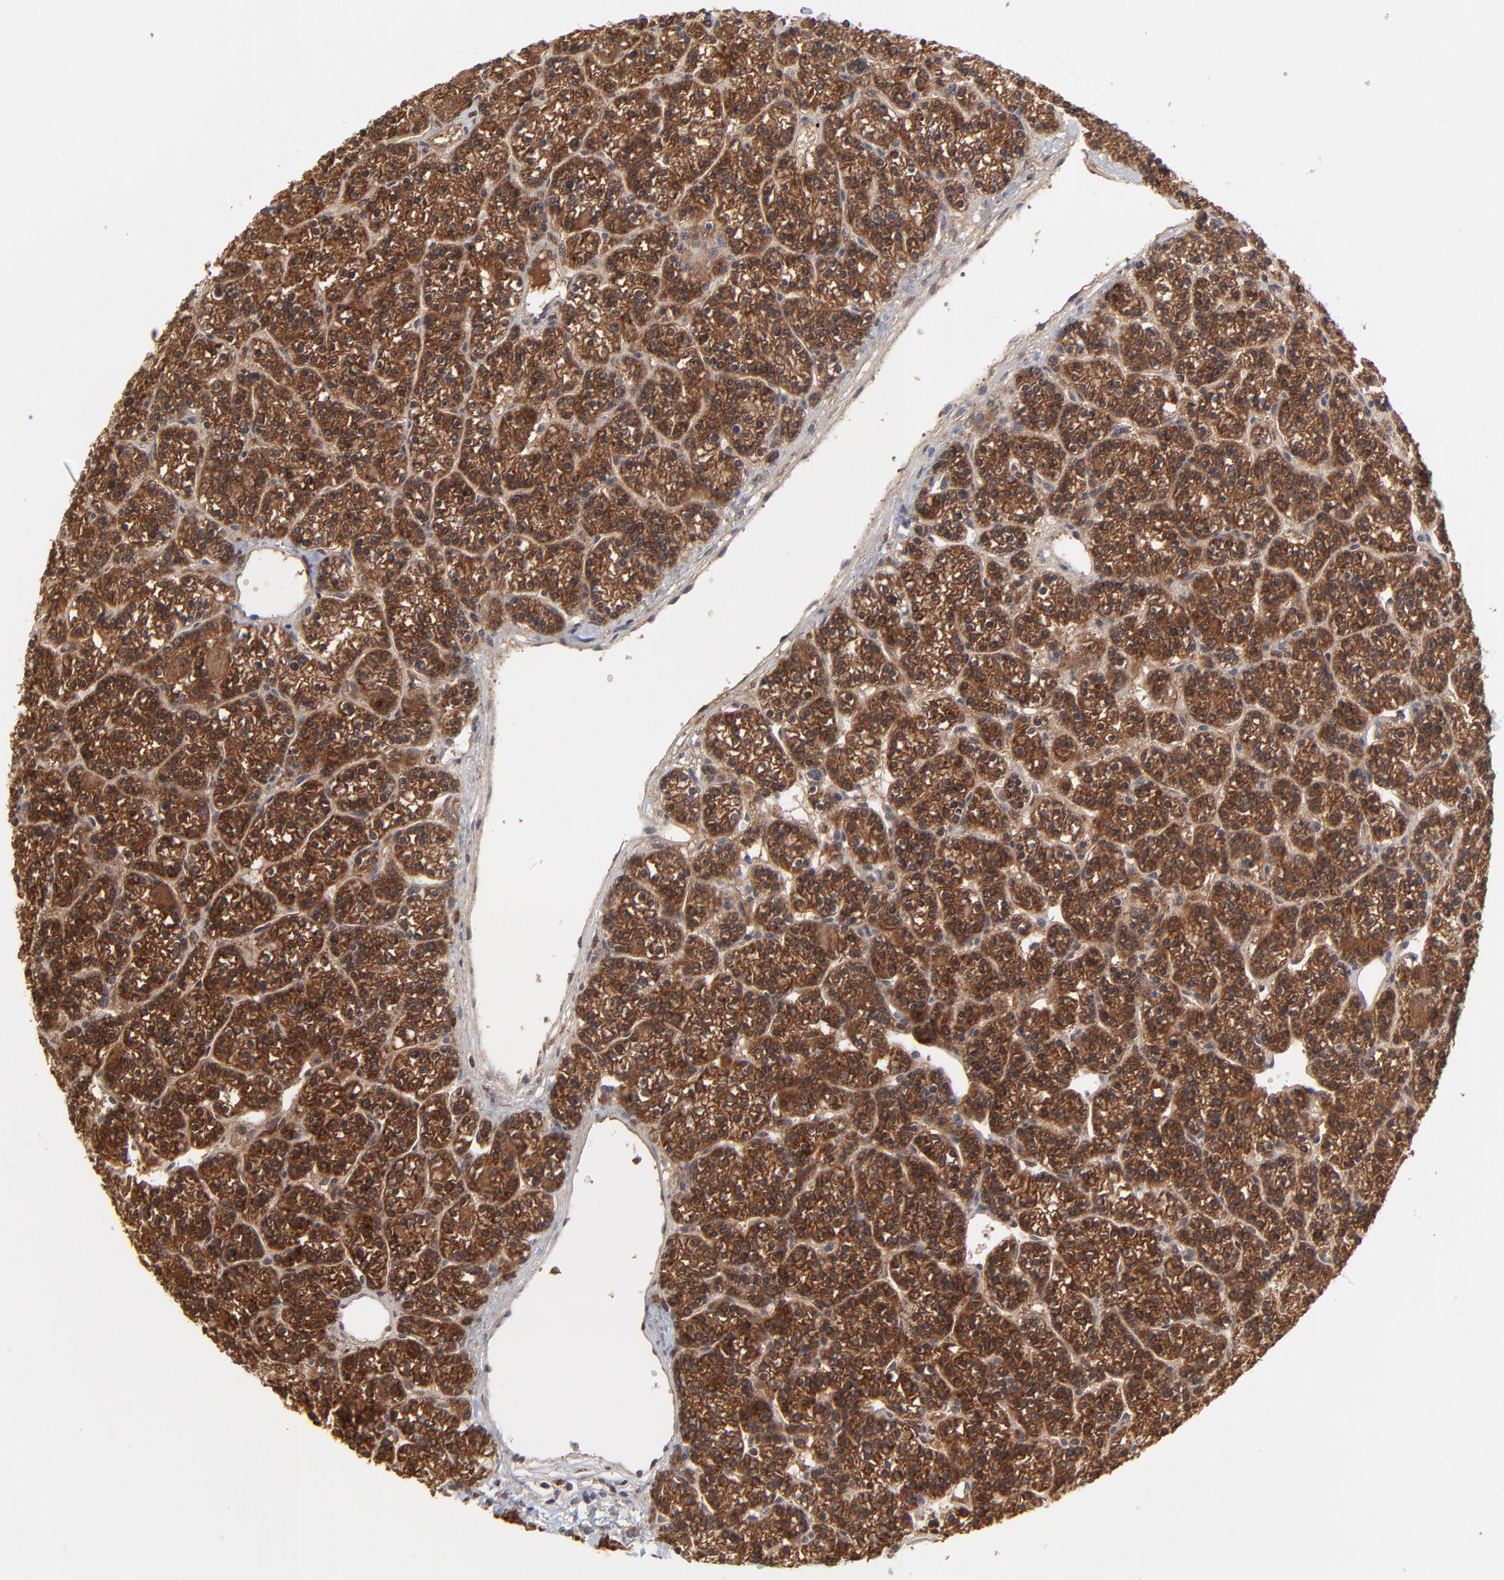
{"staining": {"intensity": "strong", "quantity": ">75%", "location": "cytoplasmic/membranous"}, "tissue": "parathyroid gland", "cell_type": "Glandular cells", "image_type": "normal", "snomed": [{"axis": "morphology", "description": "Normal tissue, NOS"}, {"axis": "topography", "description": "Parathyroid gland"}], "caption": "An image of human parathyroid gland stained for a protein shows strong cytoplasmic/membranous brown staining in glandular cells. (Brightfield microscopy of DAB IHC at high magnification).", "gene": "RAB9A", "patient": {"sex": "female", "age": 50}}